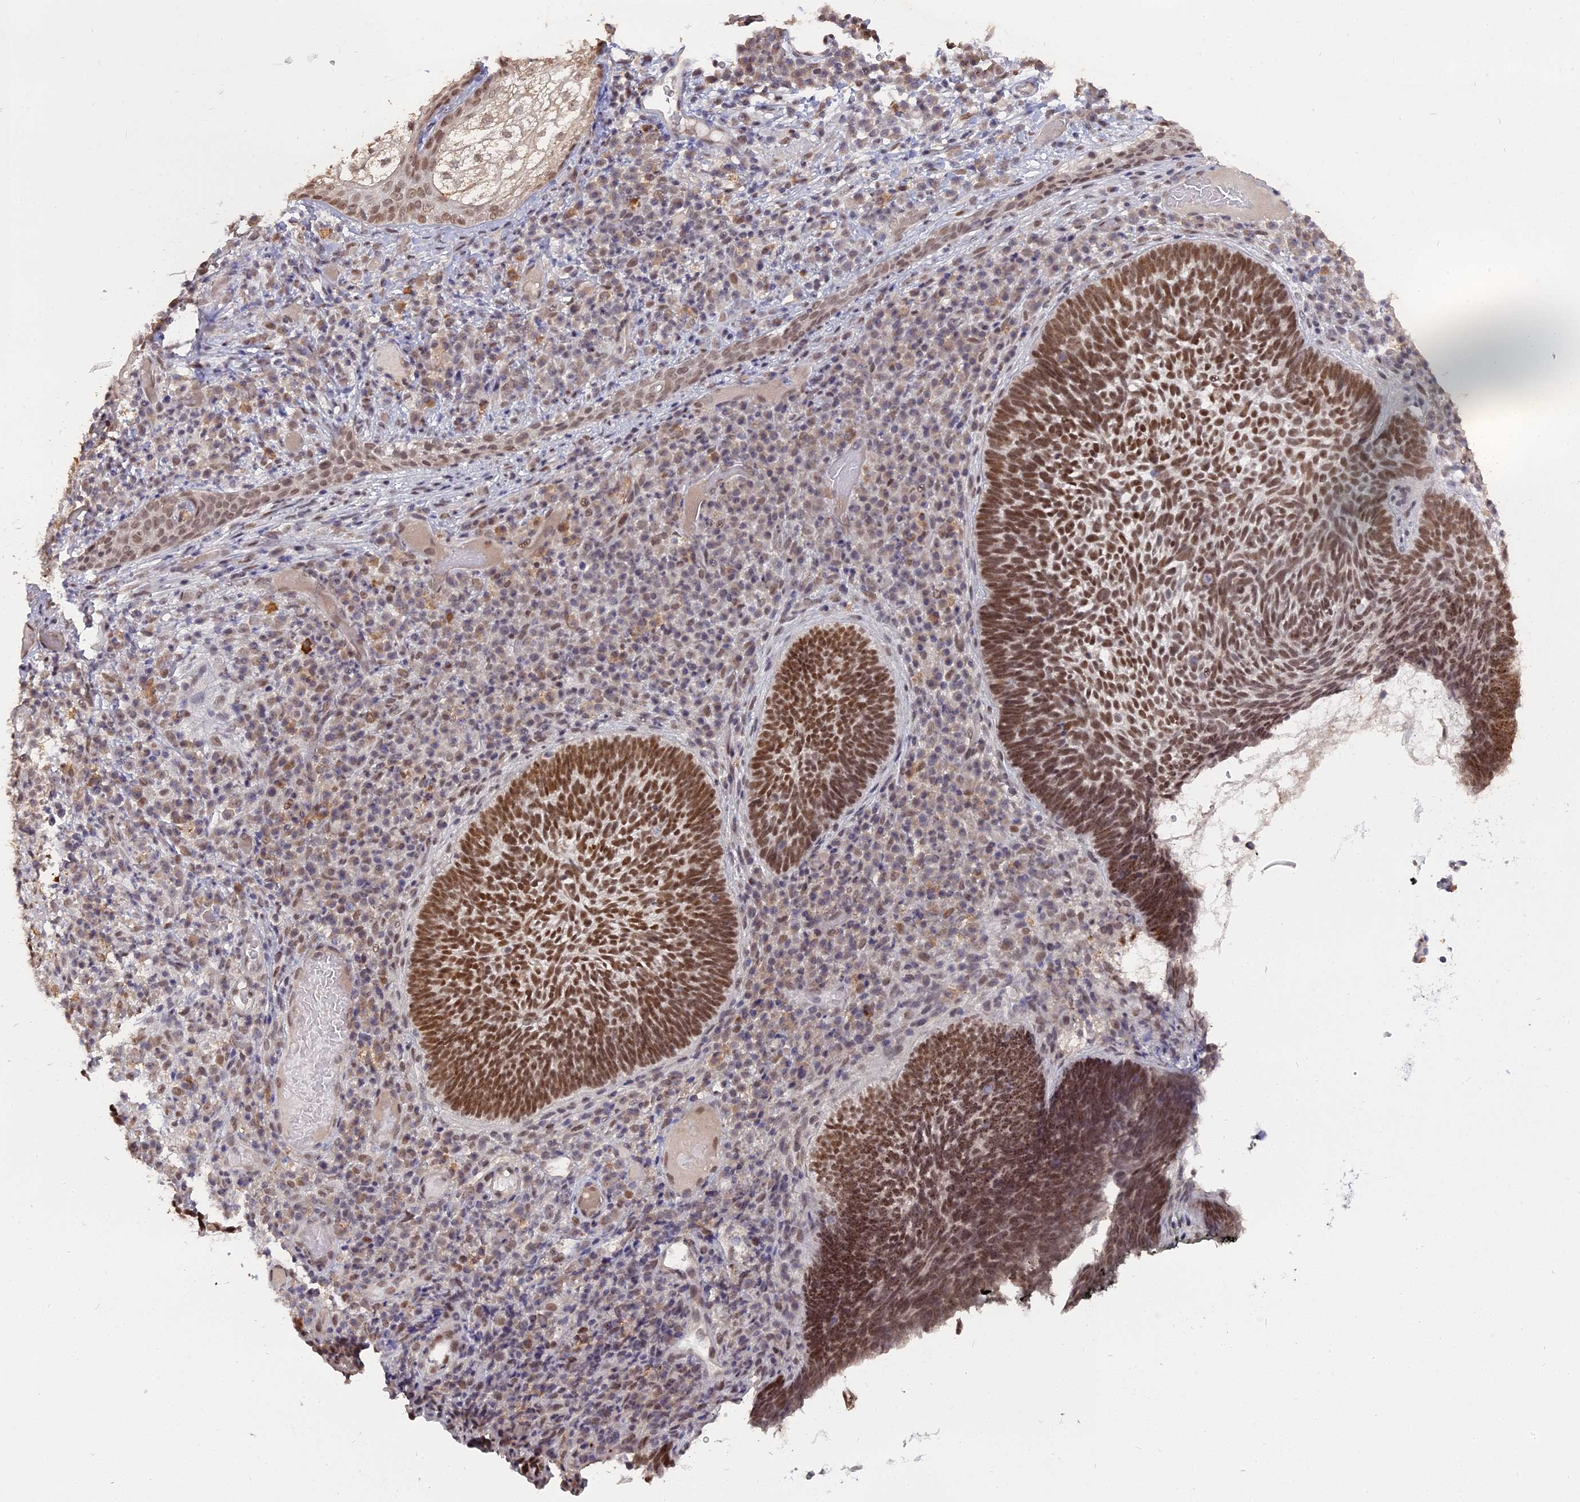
{"staining": {"intensity": "strong", "quantity": ">75%", "location": "nuclear"}, "tissue": "skin cancer", "cell_type": "Tumor cells", "image_type": "cancer", "snomed": [{"axis": "morphology", "description": "Basal cell carcinoma"}, {"axis": "topography", "description": "Skin"}], "caption": "Skin cancer (basal cell carcinoma) stained with a protein marker displays strong staining in tumor cells.", "gene": "NR1H3", "patient": {"sex": "male", "age": 88}}